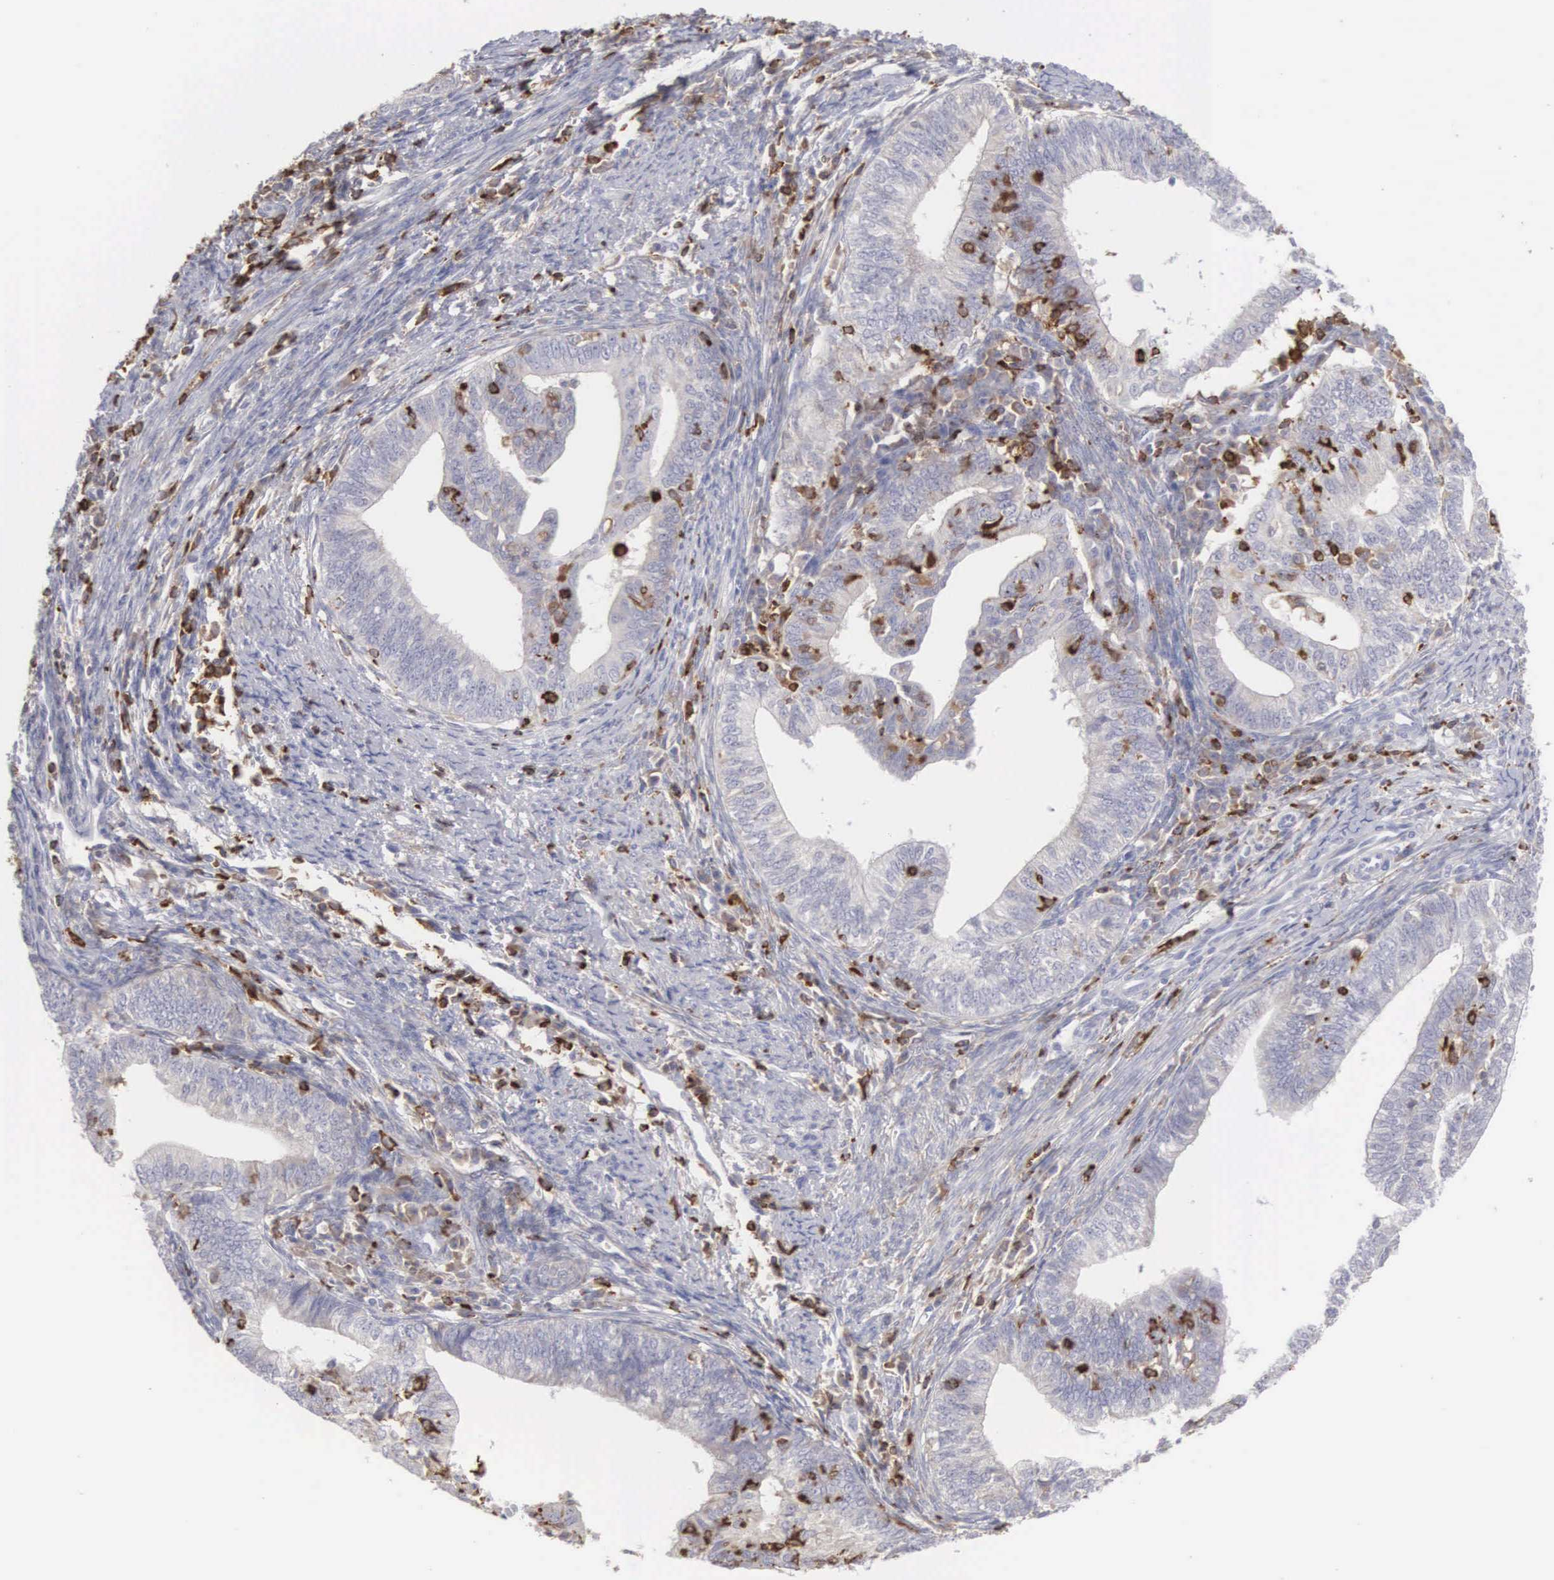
{"staining": {"intensity": "weak", "quantity": "25%-75%", "location": "cytoplasmic/membranous"}, "tissue": "endometrial cancer", "cell_type": "Tumor cells", "image_type": "cancer", "snomed": [{"axis": "morphology", "description": "Adenocarcinoma, NOS"}, {"axis": "topography", "description": "Endometrium"}], "caption": "A brown stain highlights weak cytoplasmic/membranous positivity of a protein in human endometrial adenocarcinoma tumor cells.", "gene": "SH3BP1", "patient": {"sex": "female", "age": 66}}